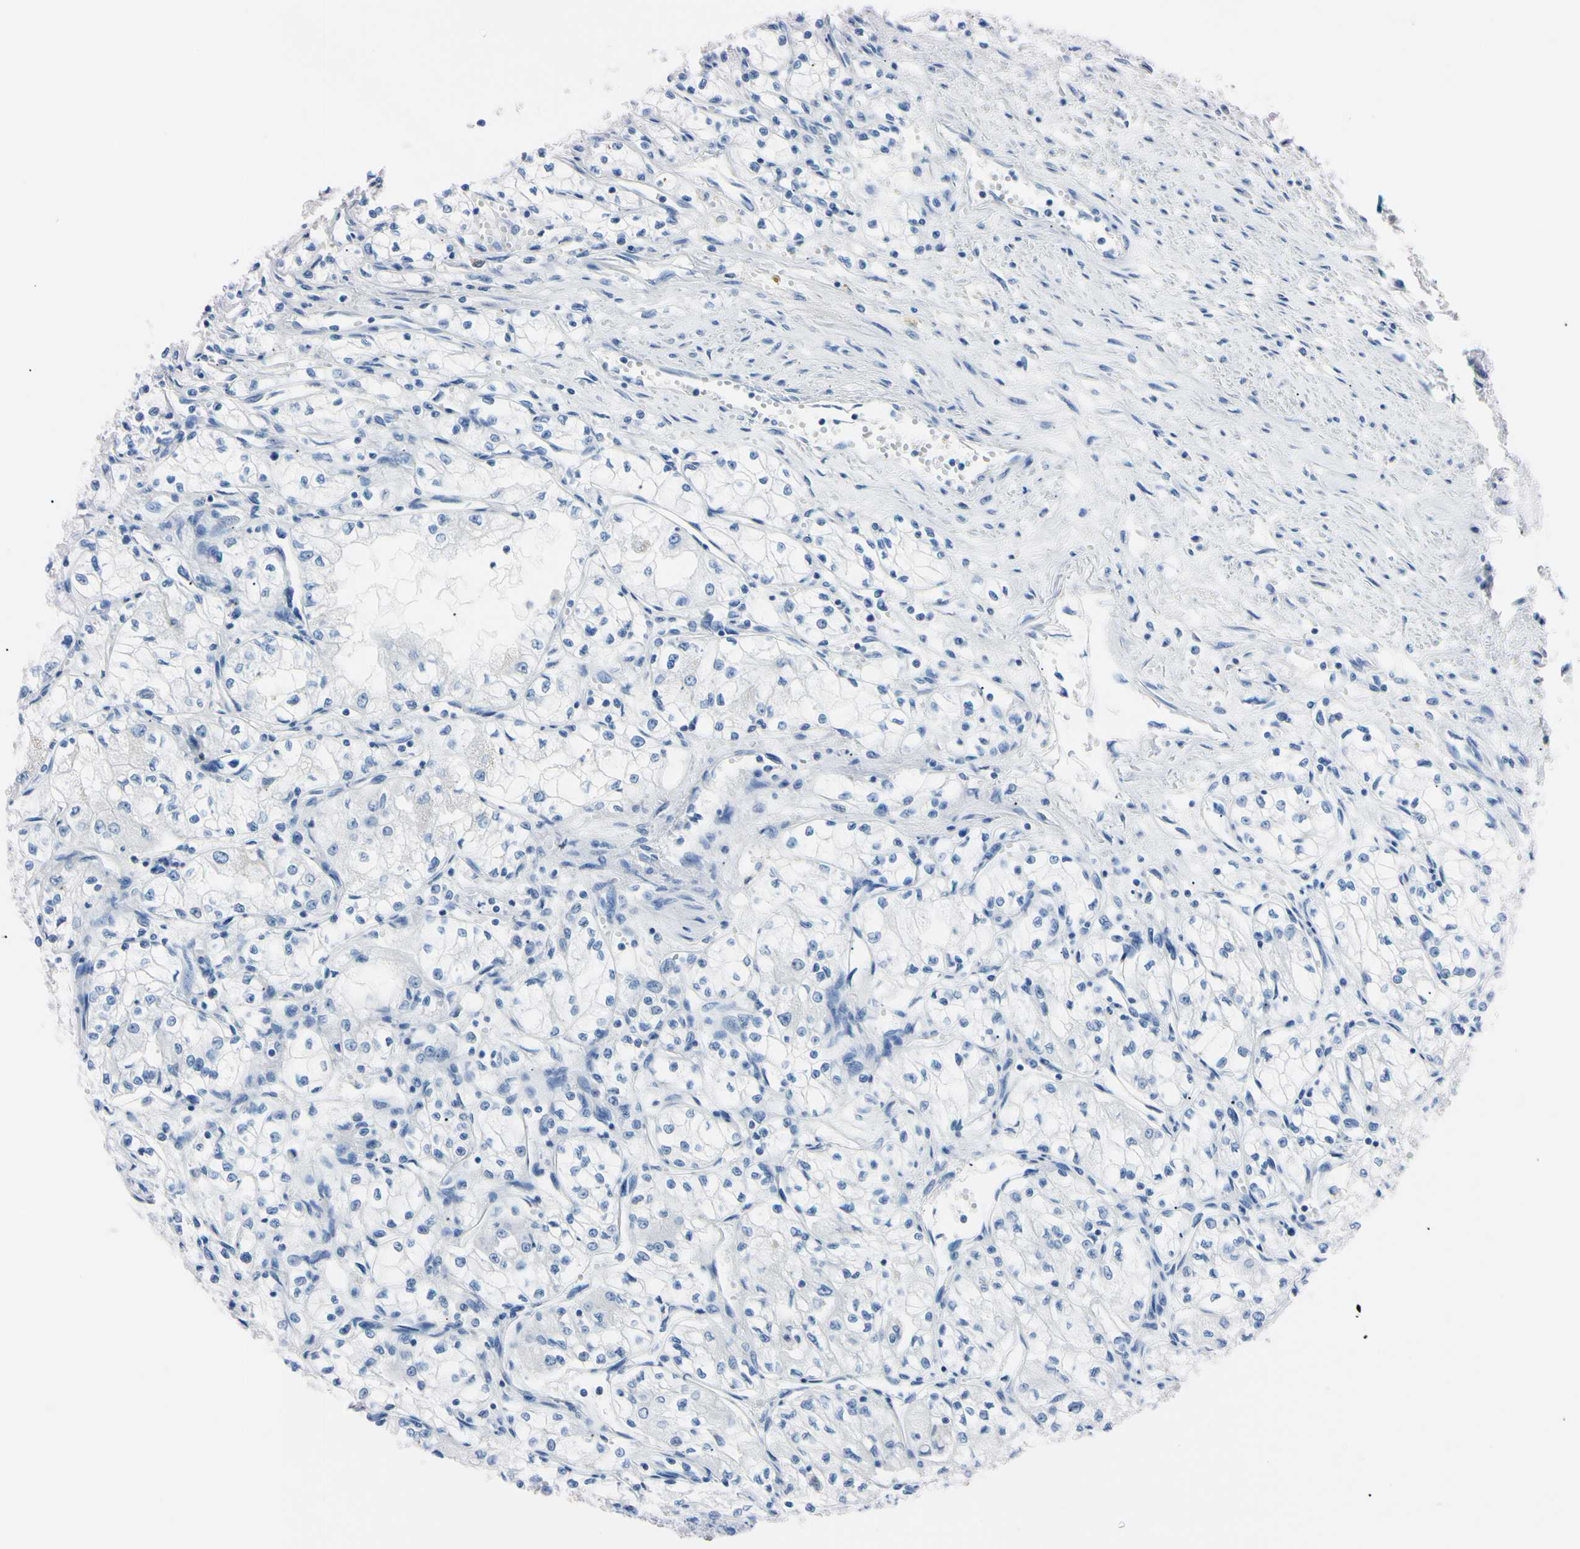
{"staining": {"intensity": "negative", "quantity": "none", "location": "none"}, "tissue": "renal cancer", "cell_type": "Tumor cells", "image_type": "cancer", "snomed": [{"axis": "morphology", "description": "Normal tissue, NOS"}, {"axis": "morphology", "description": "Adenocarcinoma, NOS"}, {"axis": "topography", "description": "Kidney"}], "caption": "There is no significant expression in tumor cells of adenocarcinoma (renal).", "gene": "NCF4", "patient": {"sex": "male", "age": 59}}